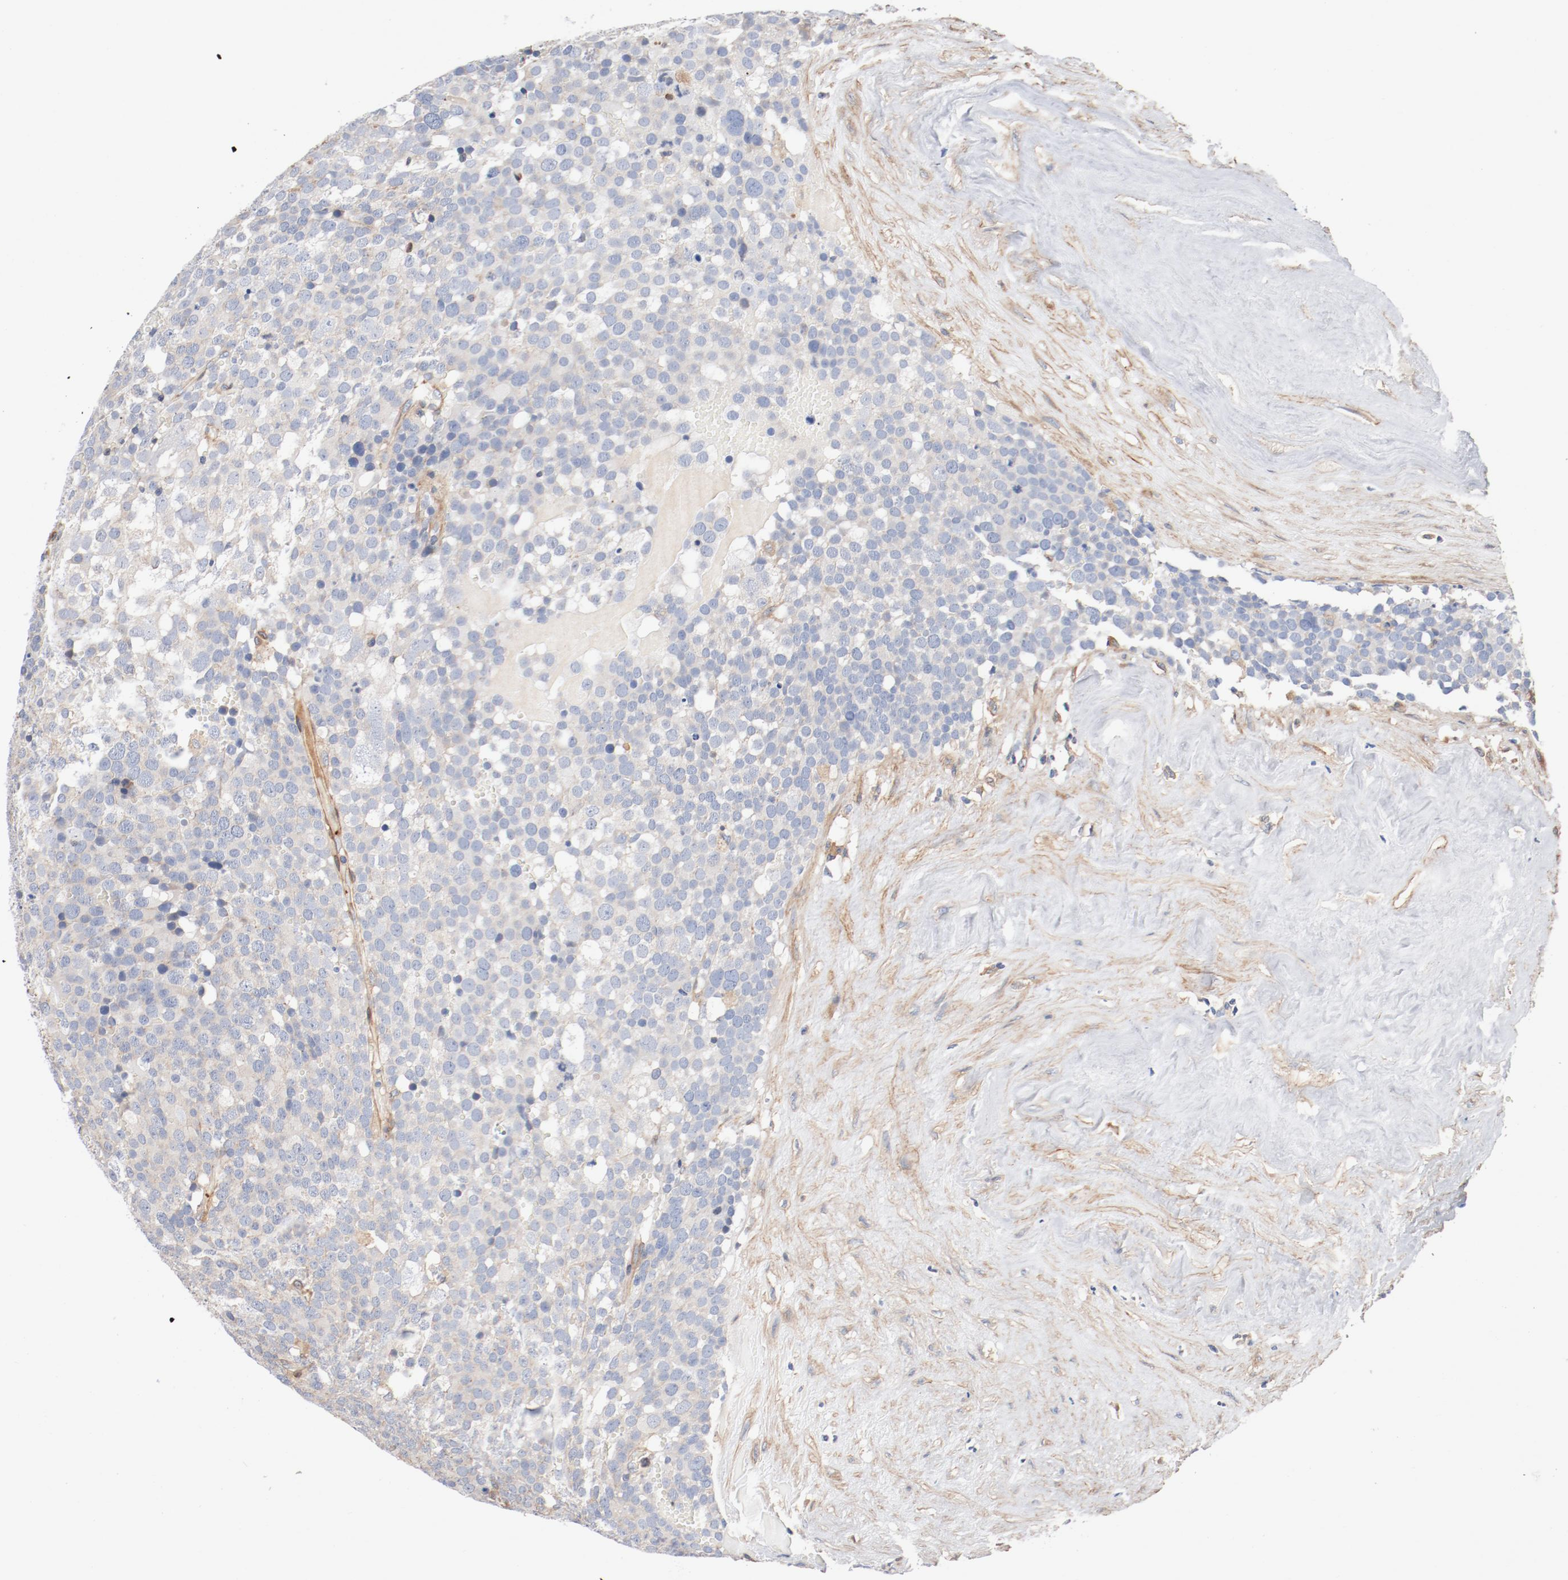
{"staining": {"intensity": "negative", "quantity": "none", "location": "none"}, "tissue": "testis cancer", "cell_type": "Tumor cells", "image_type": "cancer", "snomed": [{"axis": "morphology", "description": "Seminoma, NOS"}, {"axis": "topography", "description": "Testis"}], "caption": "Immunohistochemistry (IHC) histopathology image of testis seminoma stained for a protein (brown), which exhibits no positivity in tumor cells. The staining was performed using DAB (3,3'-diaminobenzidine) to visualize the protein expression in brown, while the nuclei were stained in blue with hematoxylin (Magnification: 20x).", "gene": "ILK", "patient": {"sex": "male", "age": 71}}